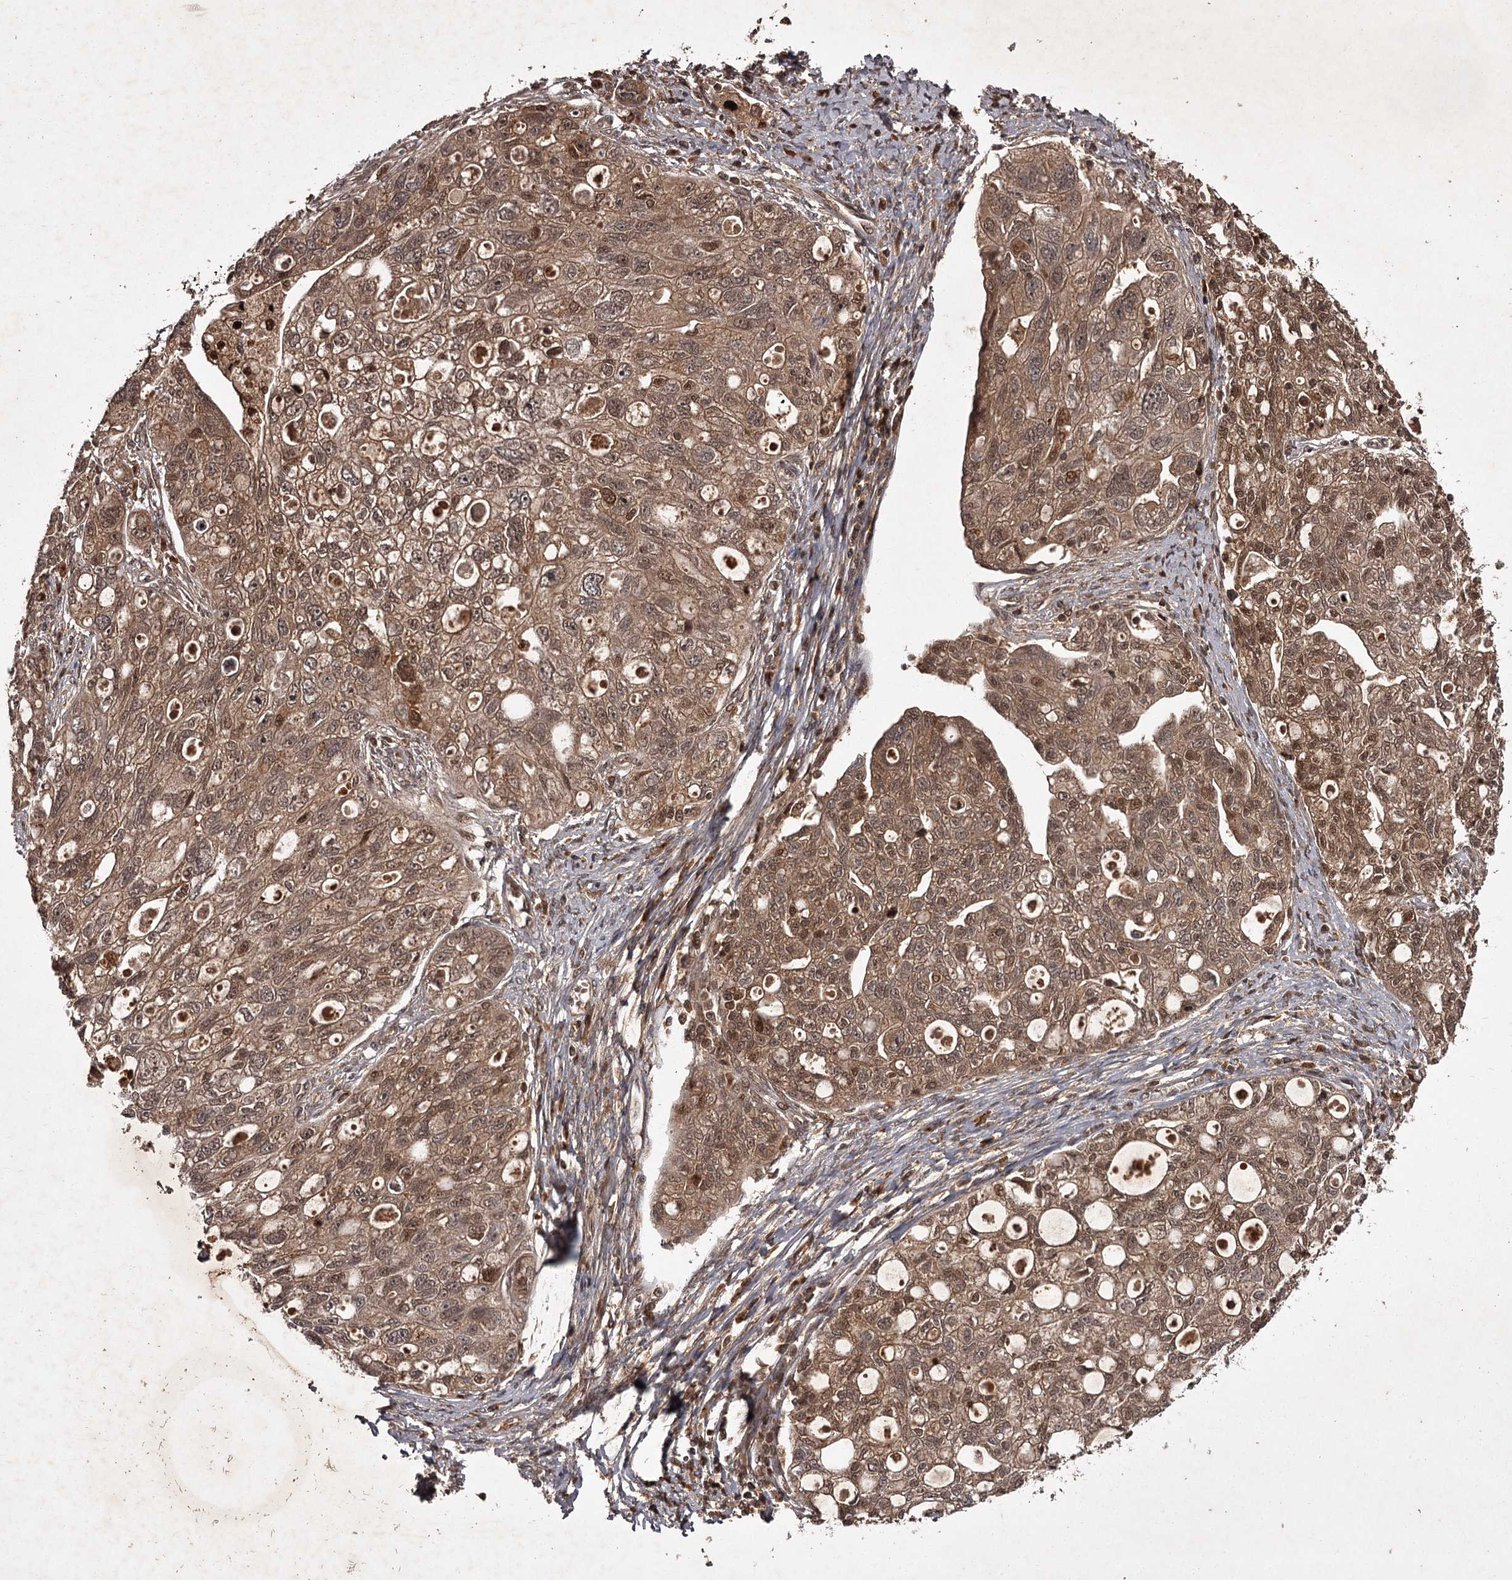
{"staining": {"intensity": "moderate", "quantity": ">75%", "location": "cytoplasmic/membranous,nuclear"}, "tissue": "ovarian cancer", "cell_type": "Tumor cells", "image_type": "cancer", "snomed": [{"axis": "morphology", "description": "Carcinoma, NOS"}, {"axis": "morphology", "description": "Cystadenocarcinoma, serous, NOS"}, {"axis": "topography", "description": "Ovary"}], "caption": "Carcinoma (ovarian) stained with DAB IHC shows medium levels of moderate cytoplasmic/membranous and nuclear expression in about >75% of tumor cells. The protein of interest is stained brown, and the nuclei are stained in blue (DAB IHC with brightfield microscopy, high magnification).", "gene": "TBC1D23", "patient": {"sex": "female", "age": 69}}